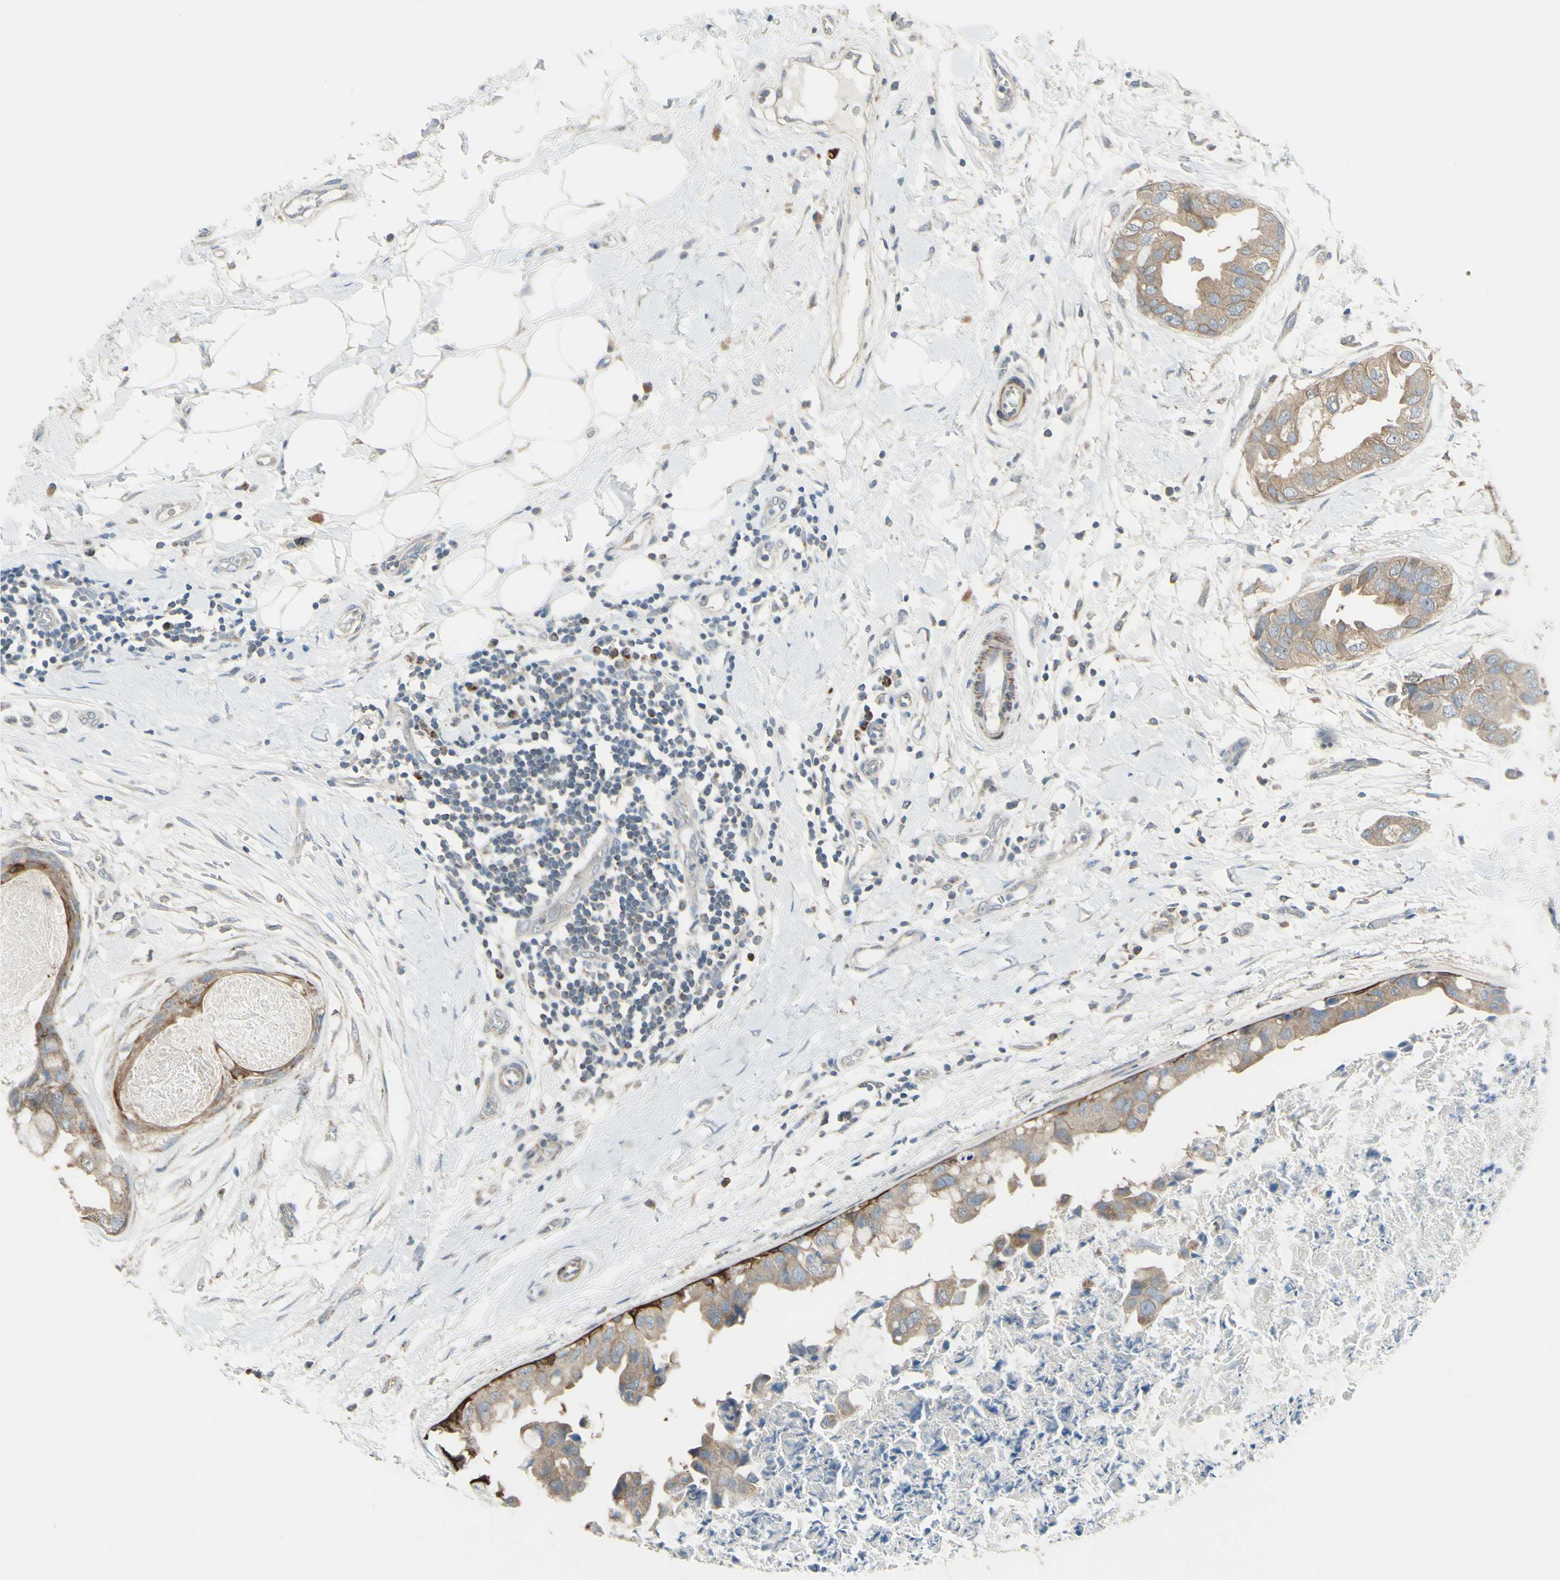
{"staining": {"intensity": "weak", "quantity": ">75%", "location": "cytoplasmic/membranous"}, "tissue": "breast cancer", "cell_type": "Tumor cells", "image_type": "cancer", "snomed": [{"axis": "morphology", "description": "Duct carcinoma"}, {"axis": "topography", "description": "Breast"}], "caption": "A low amount of weak cytoplasmic/membranous positivity is present in approximately >75% of tumor cells in infiltrating ductal carcinoma (breast) tissue. (DAB (3,3'-diaminobenzidine) = brown stain, brightfield microscopy at high magnification).", "gene": "FAM171B", "patient": {"sex": "female", "age": 40}}